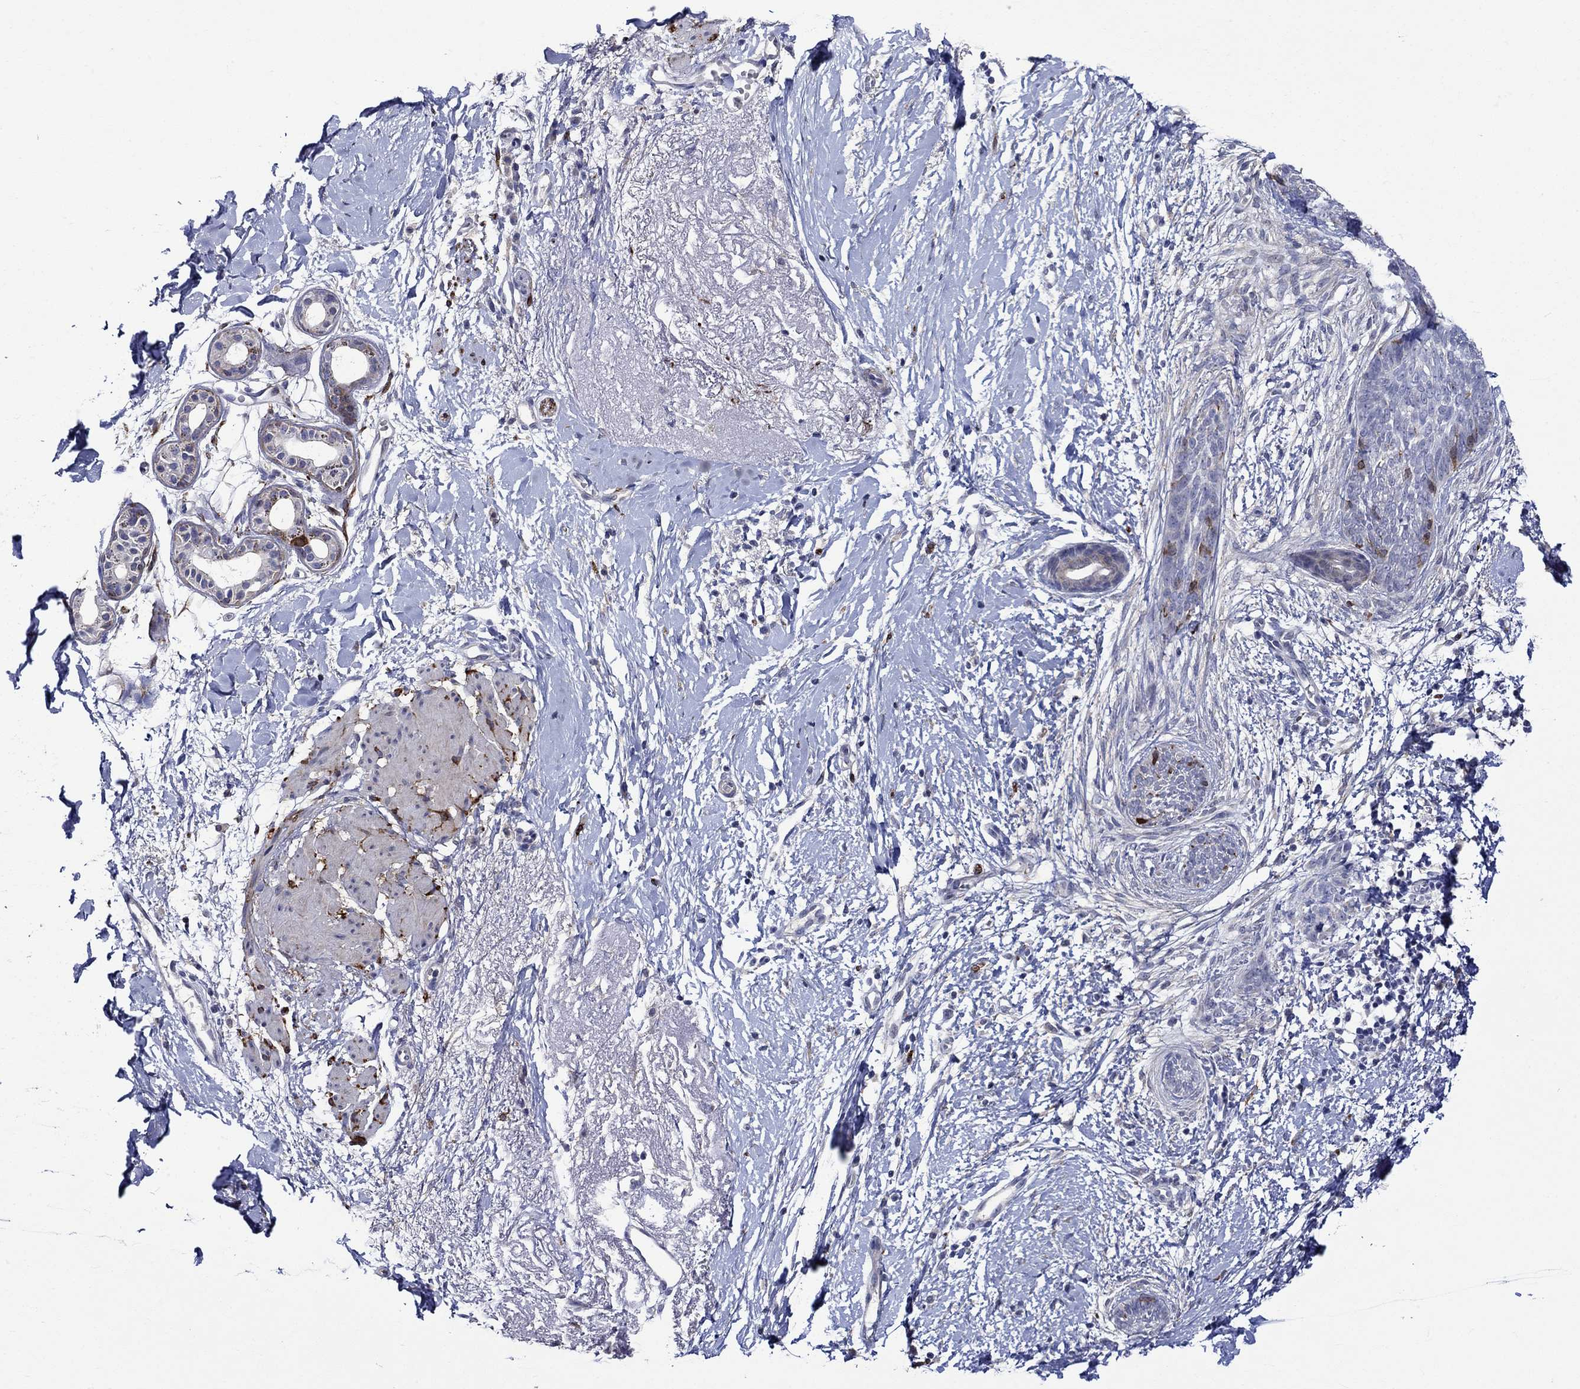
{"staining": {"intensity": "moderate", "quantity": "<25%", "location": "cytoplasmic/membranous"}, "tissue": "skin cancer", "cell_type": "Tumor cells", "image_type": "cancer", "snomed": [{"axis": "morphology", "description": "Normal tissue, NOS"}, {"axis": "morphology", "description": "Basal cell carcinoma"}, {"axis": "topography", "description": "Skin"}], "caption": "Human skin cancer (basal cell carcinoma) stained with a protein marker demonstrates moderate staining in tumor cells.", "gene": "CRYAB", "patient": {"sex": "male", "age": 84}}